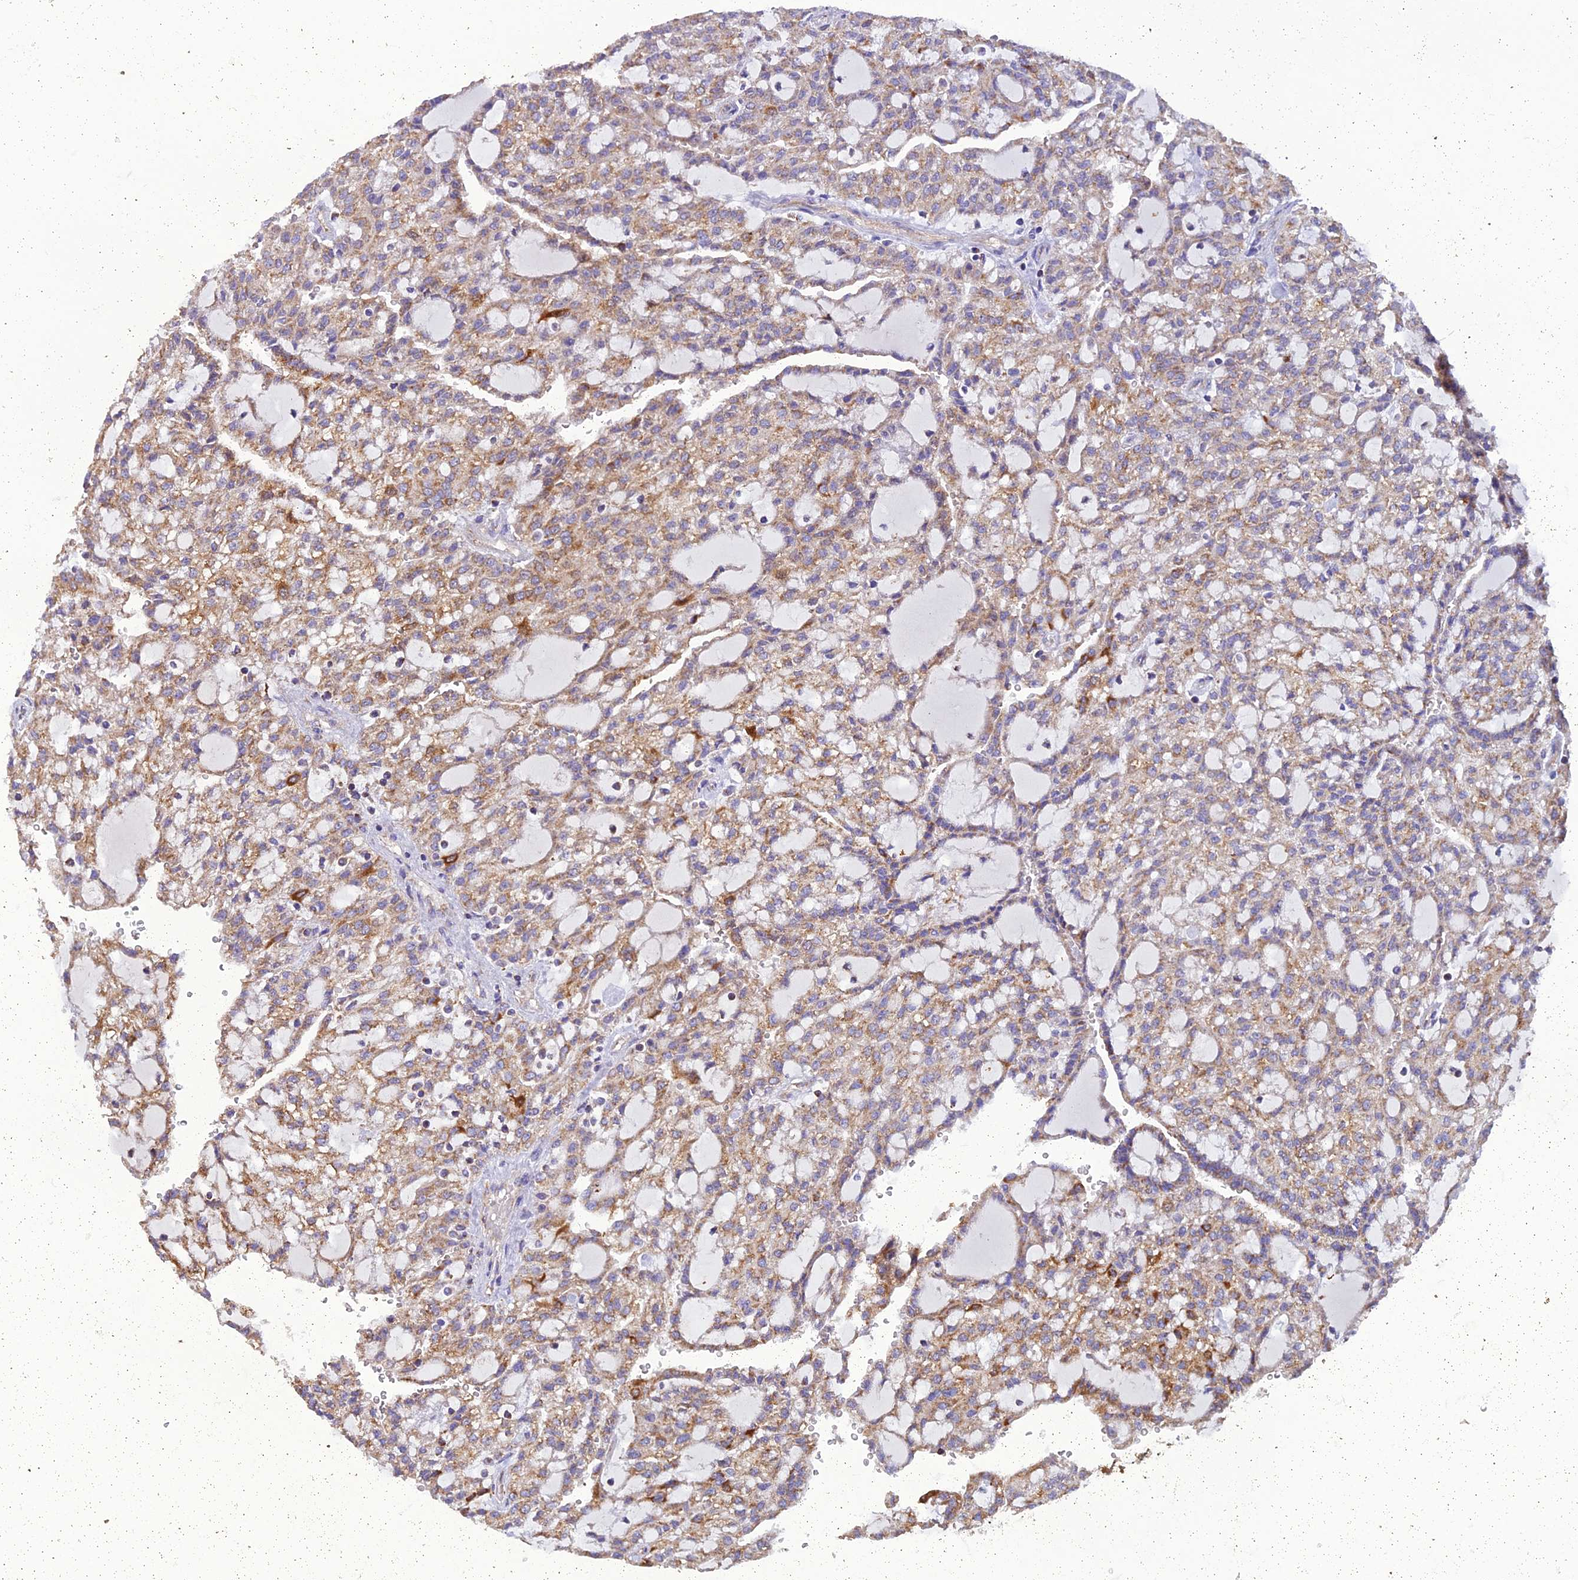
{"staining": {"intensity": "moderate", "quantity": ">75%", "location": "cytoplasmic/membranous"}, "tissue": "renal cancer", "cell_type": "Tumor cells", "image_type": "cancer", "snomed": [{"axis": "morphology", "description": "Adenocarcinoma, NOS"}, {"axis": "topography", "description": "Kidney"}], "caption": "A histopathology image of renal adenocarcinoma stained for a protein exhibits moderate cytoplasmic/membranous brown staining in tumor cells.", "gene": "GPD1", "patient": {"sex": "male", "age": 63}}